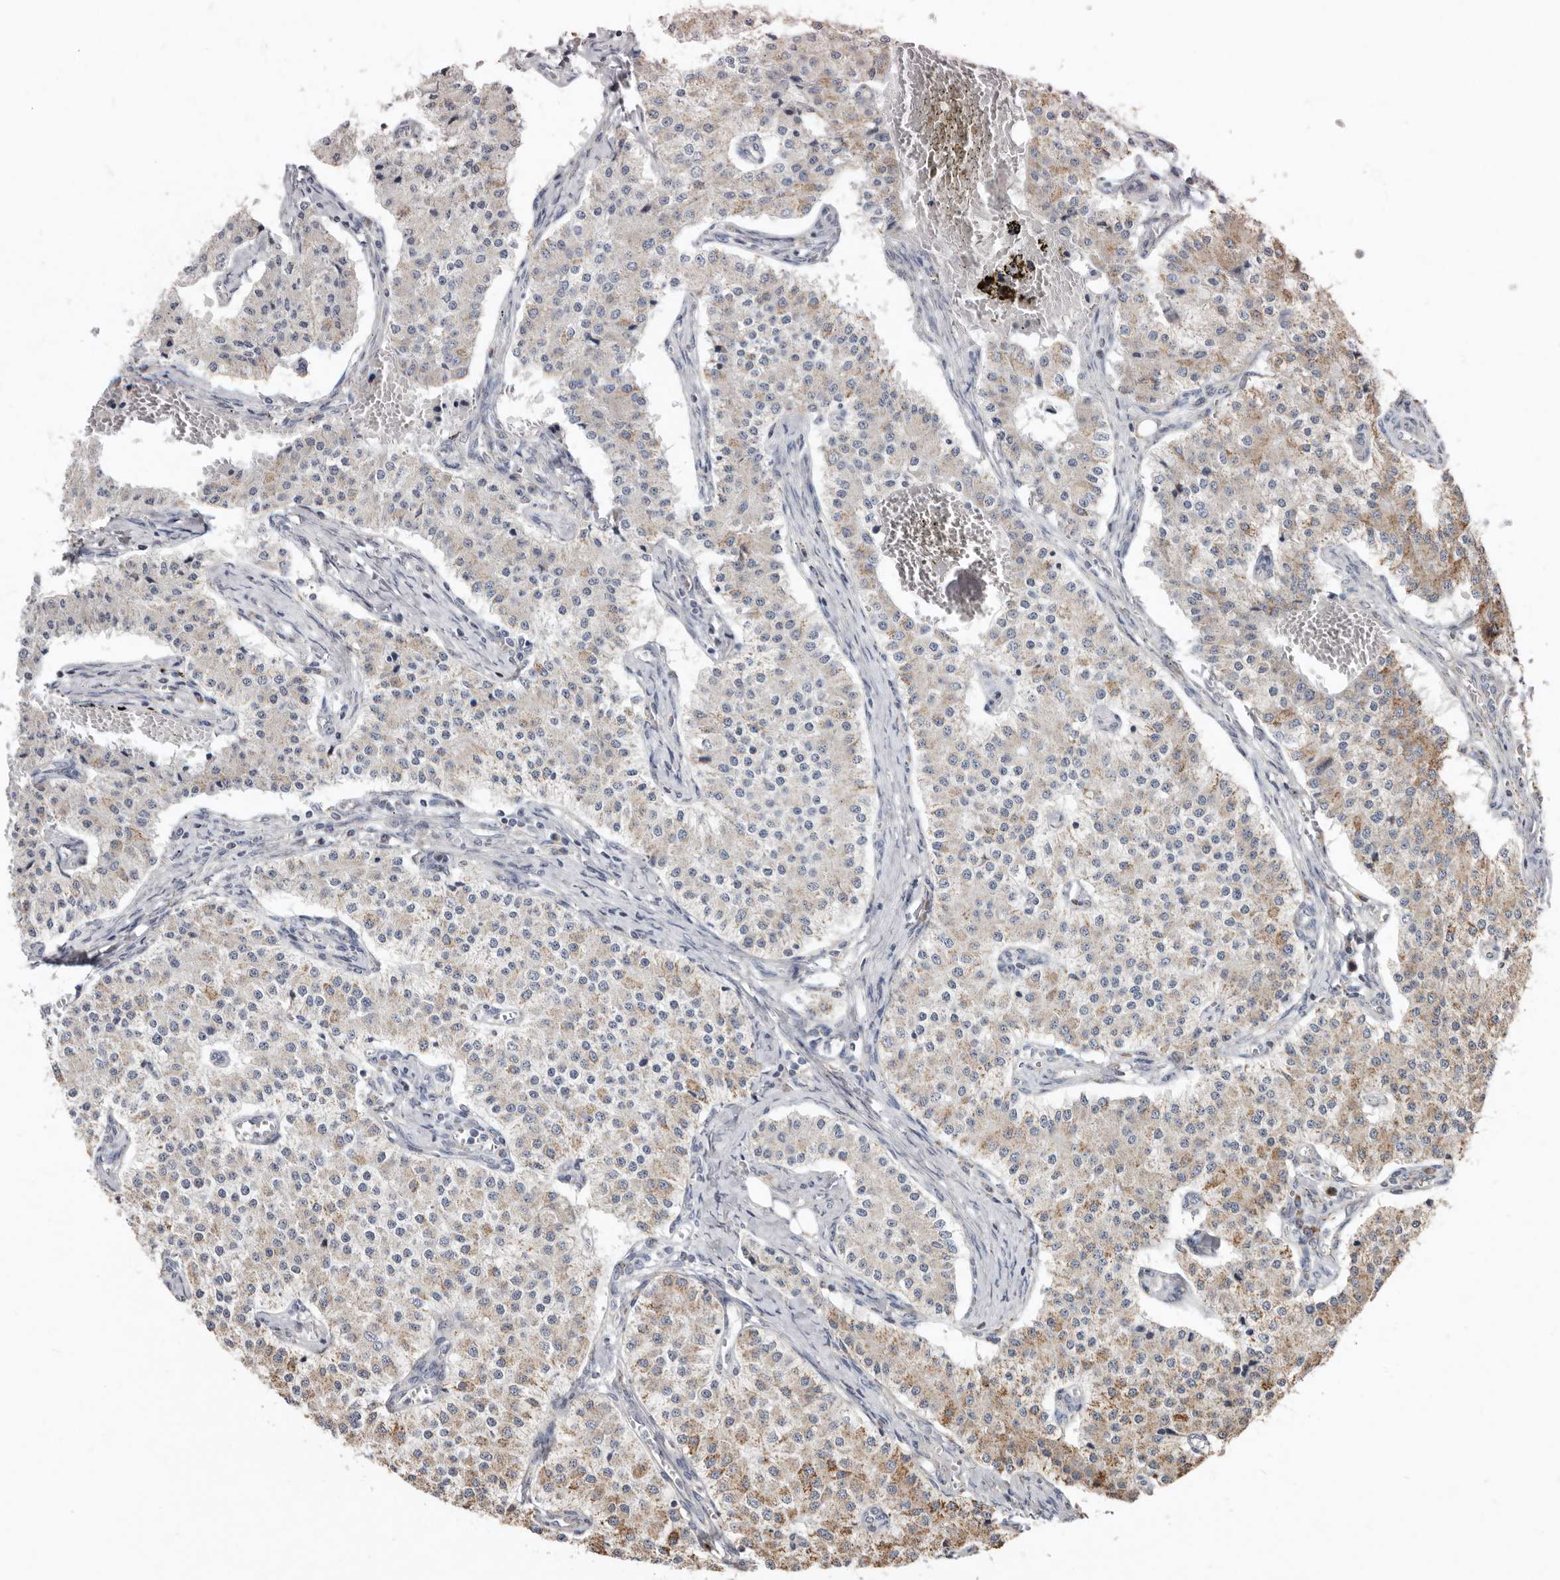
{"staining": {"intensity": "moderate", "quantity": "<25%", "location": "cytoplasmic/membranous"}, "tissue": "carcinoid", "cell_type": "Tumor cells", "image_type": "cancer", "snomed": [{"axis": "morphology", "description": "Carcinoid, malignant, NOS"}, {"axis": "topography", "description": "Colon"}], "caption": "Malignant carcinoid tissue exhibits moderate cytoplasmic/membranous expression in approximately <25% of tumor cells, visualized by immunohistochemistry.", "gene": "KIF26B", "patient": {"sex": "female", "age": 52}}